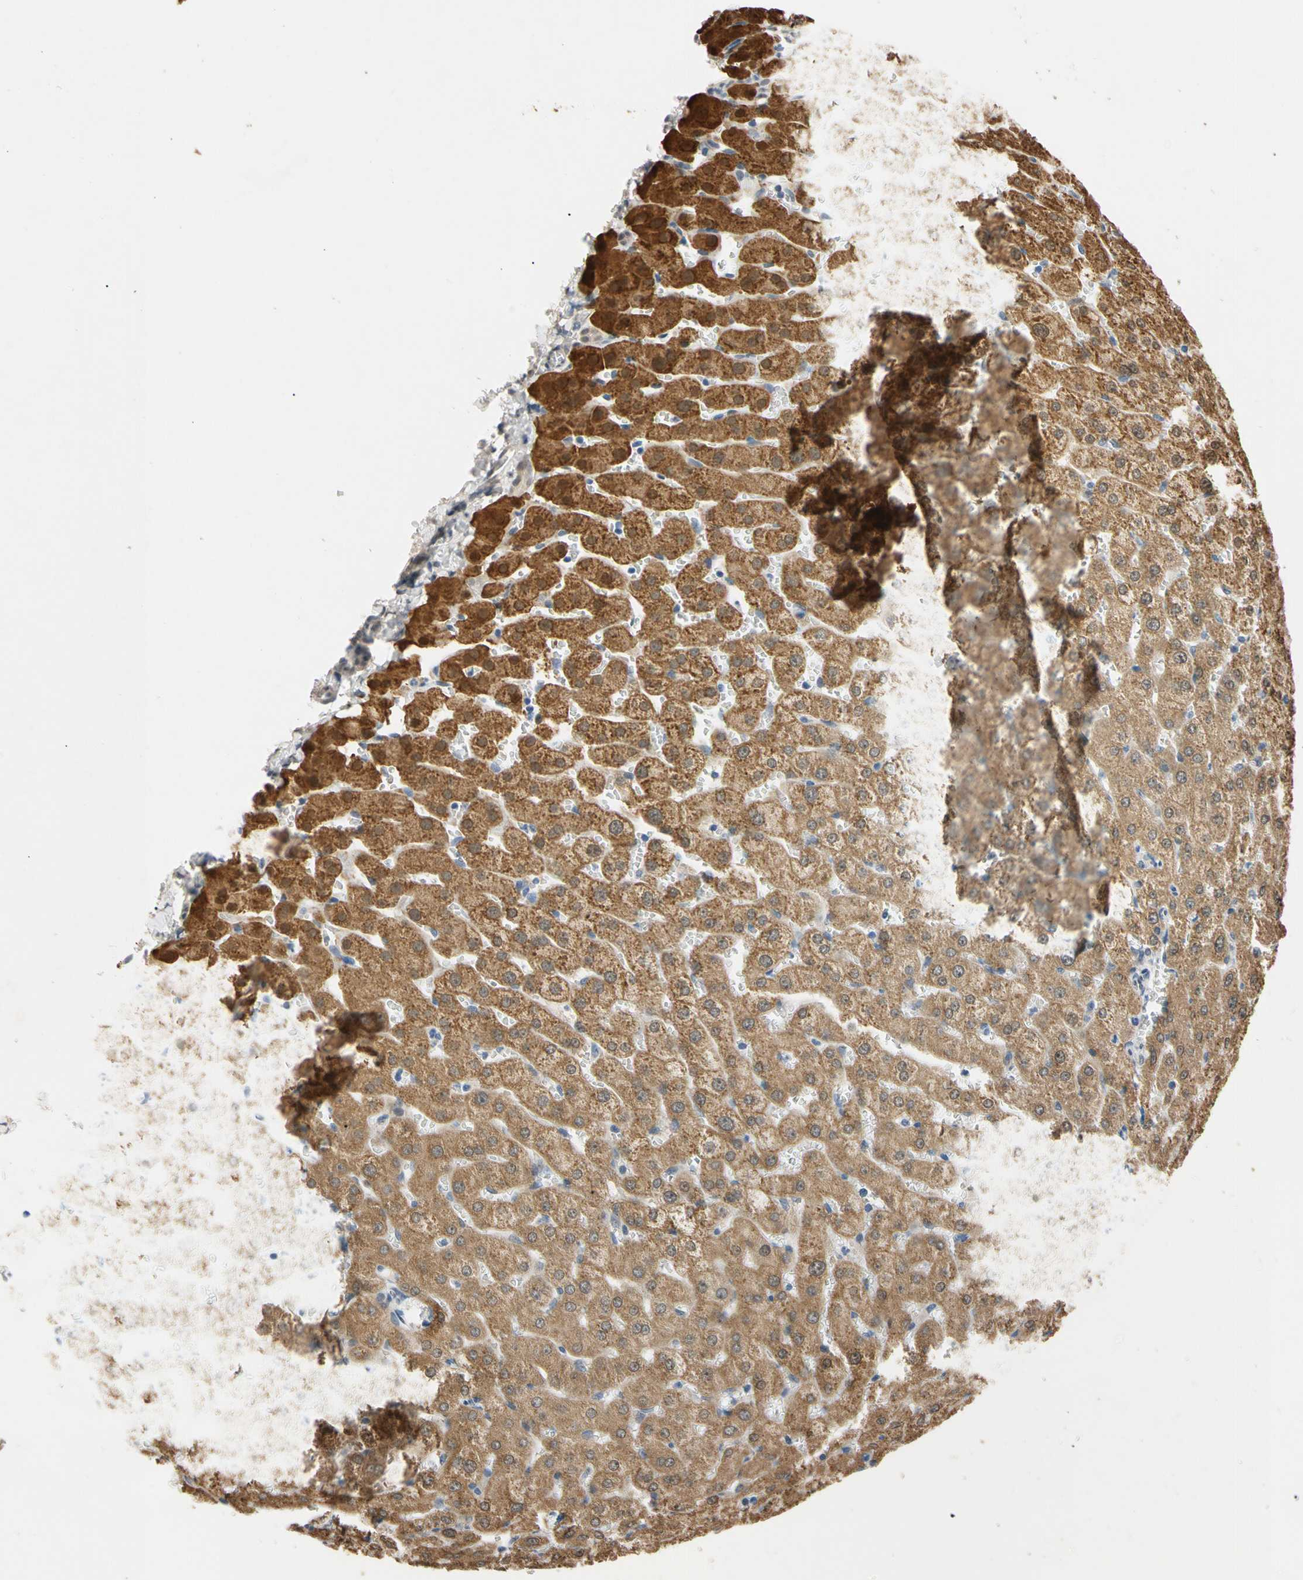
{"staining": {"intensity": "moderate", "quantity": ">75%", "location": "cytoplasmic/membranous"}, "tissue": "liver", "cell_type": "Cholangiocytes", "image_type": "normal", "snomed": [{"axis": "morphology", "description": "Normal tissue, NOS"}, {"axis": "morphology", "description": "Fibrosis, NOS"}, {"axis": "topography", "description": "Liver"}], "caption": "Immunohistochemical staining of benign human liver demonstrates >75% levels of moderate cytoplasmic/membranous protein staining in approximately >75% of cholangiocytes. Using DAB (3,3'-diaminobenzidine) (brown) and hematoxylin (blue) stains, captured at high magnification using brightfield microscopy.", "gene": "RIOX2", "patient": {"sex": "female", "age": 29}}